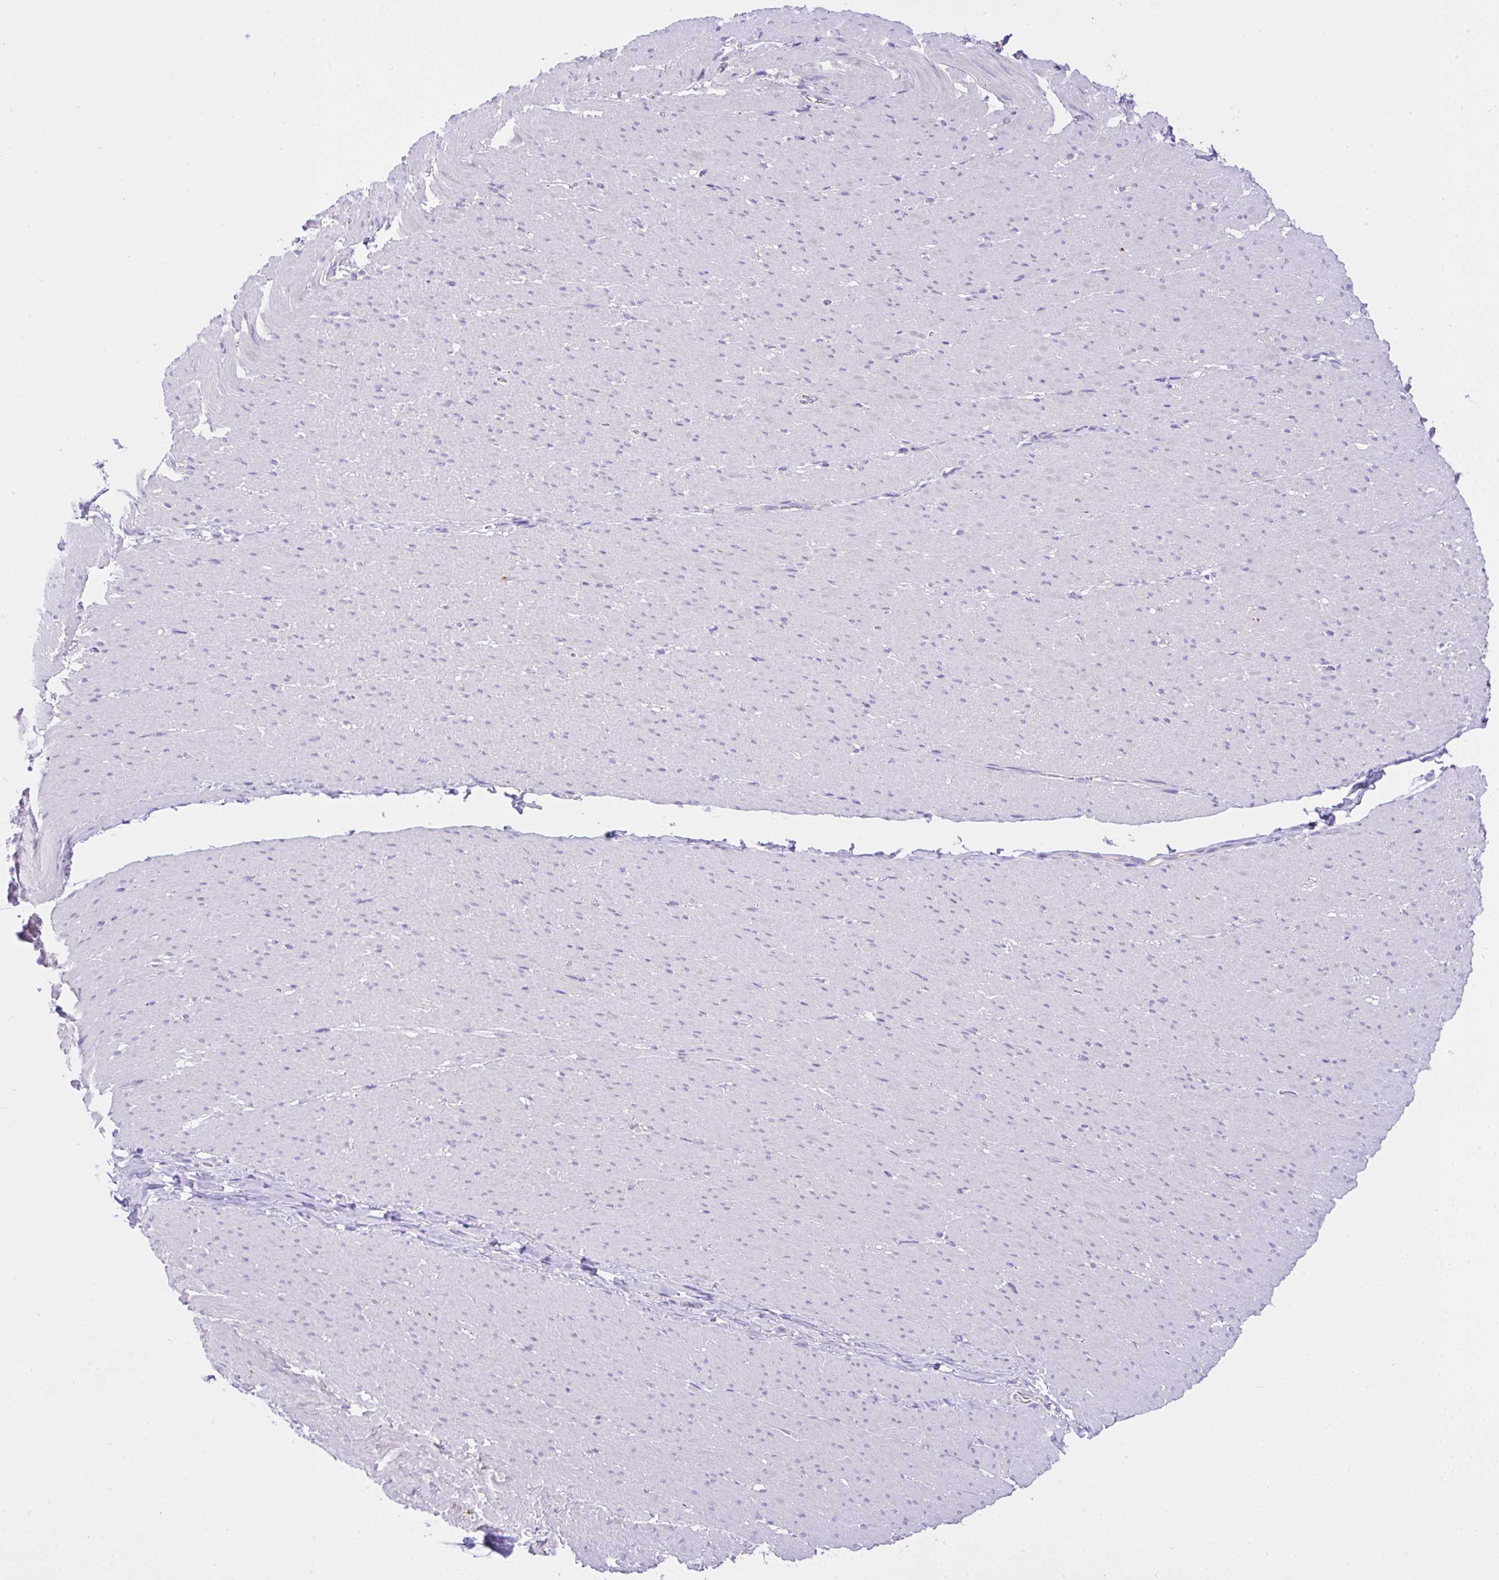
{"staining": {"intensity": "negative", "quantity": "none", "location": "none"}, "tissue": "smooth muscle", "cell_type": "Smooth muscle cells", "image_type": "normal", "snomed": [{"axis": "morphology", "description": "Normal tissue, NOS"}, {"axis": "topography", "description": "Smooth muscle"}, {"axis": "topography", "description": "Rectum"}], "caption": "Normal smooth muscle was stained to show a protein in brown. There is no significant positivity in smooth muscle cells.", "gene": "SLC13A1", "patient": {"sex": "male", "age": 53}}